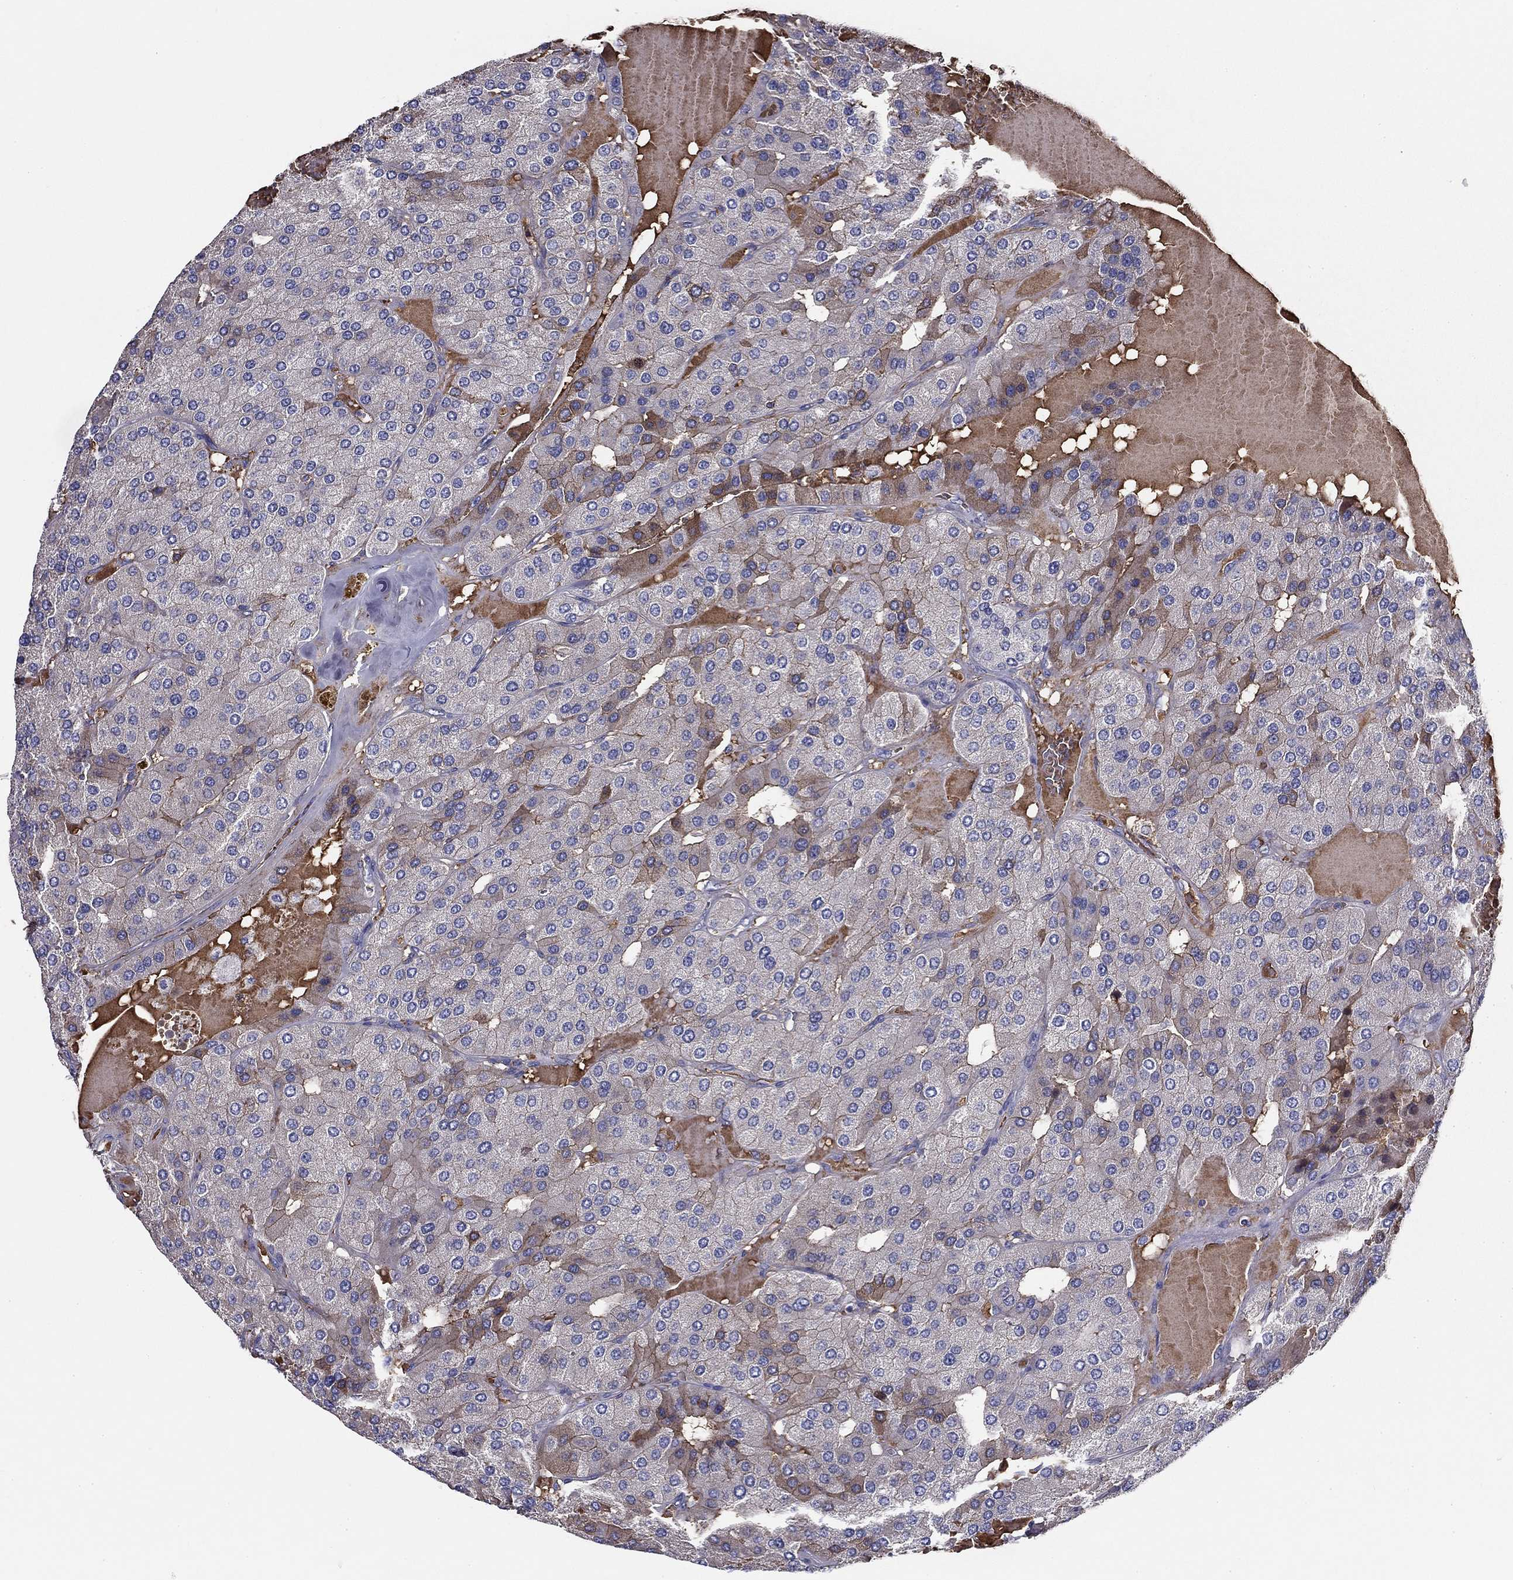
{"staining": {"intensity": "weak", "quantity": "<25%", "location": "cytoplasmic/membranous"}, "tissue": "parathyroid gland", "cell_type": "Glandular cells", "image_type": "normal", "snomed": [{"axis": "morphology", "description": "Normal tissue, NOS"}, {"axis": "morphology", "description": "Adenoma, NOS"}, {"axis": "topography", "description": "Parathyroid gland"}], "caption": "High power microscopy image of an immunohistochemistry micrograph of unremarkable parathyroid gland, revealing no significant positivity in glandular cells. (DAB IHC visualized using brightfield microscopy, high magnification).", "gene": "CPLX4", "patient": {"sex": "female", "age": 86}}